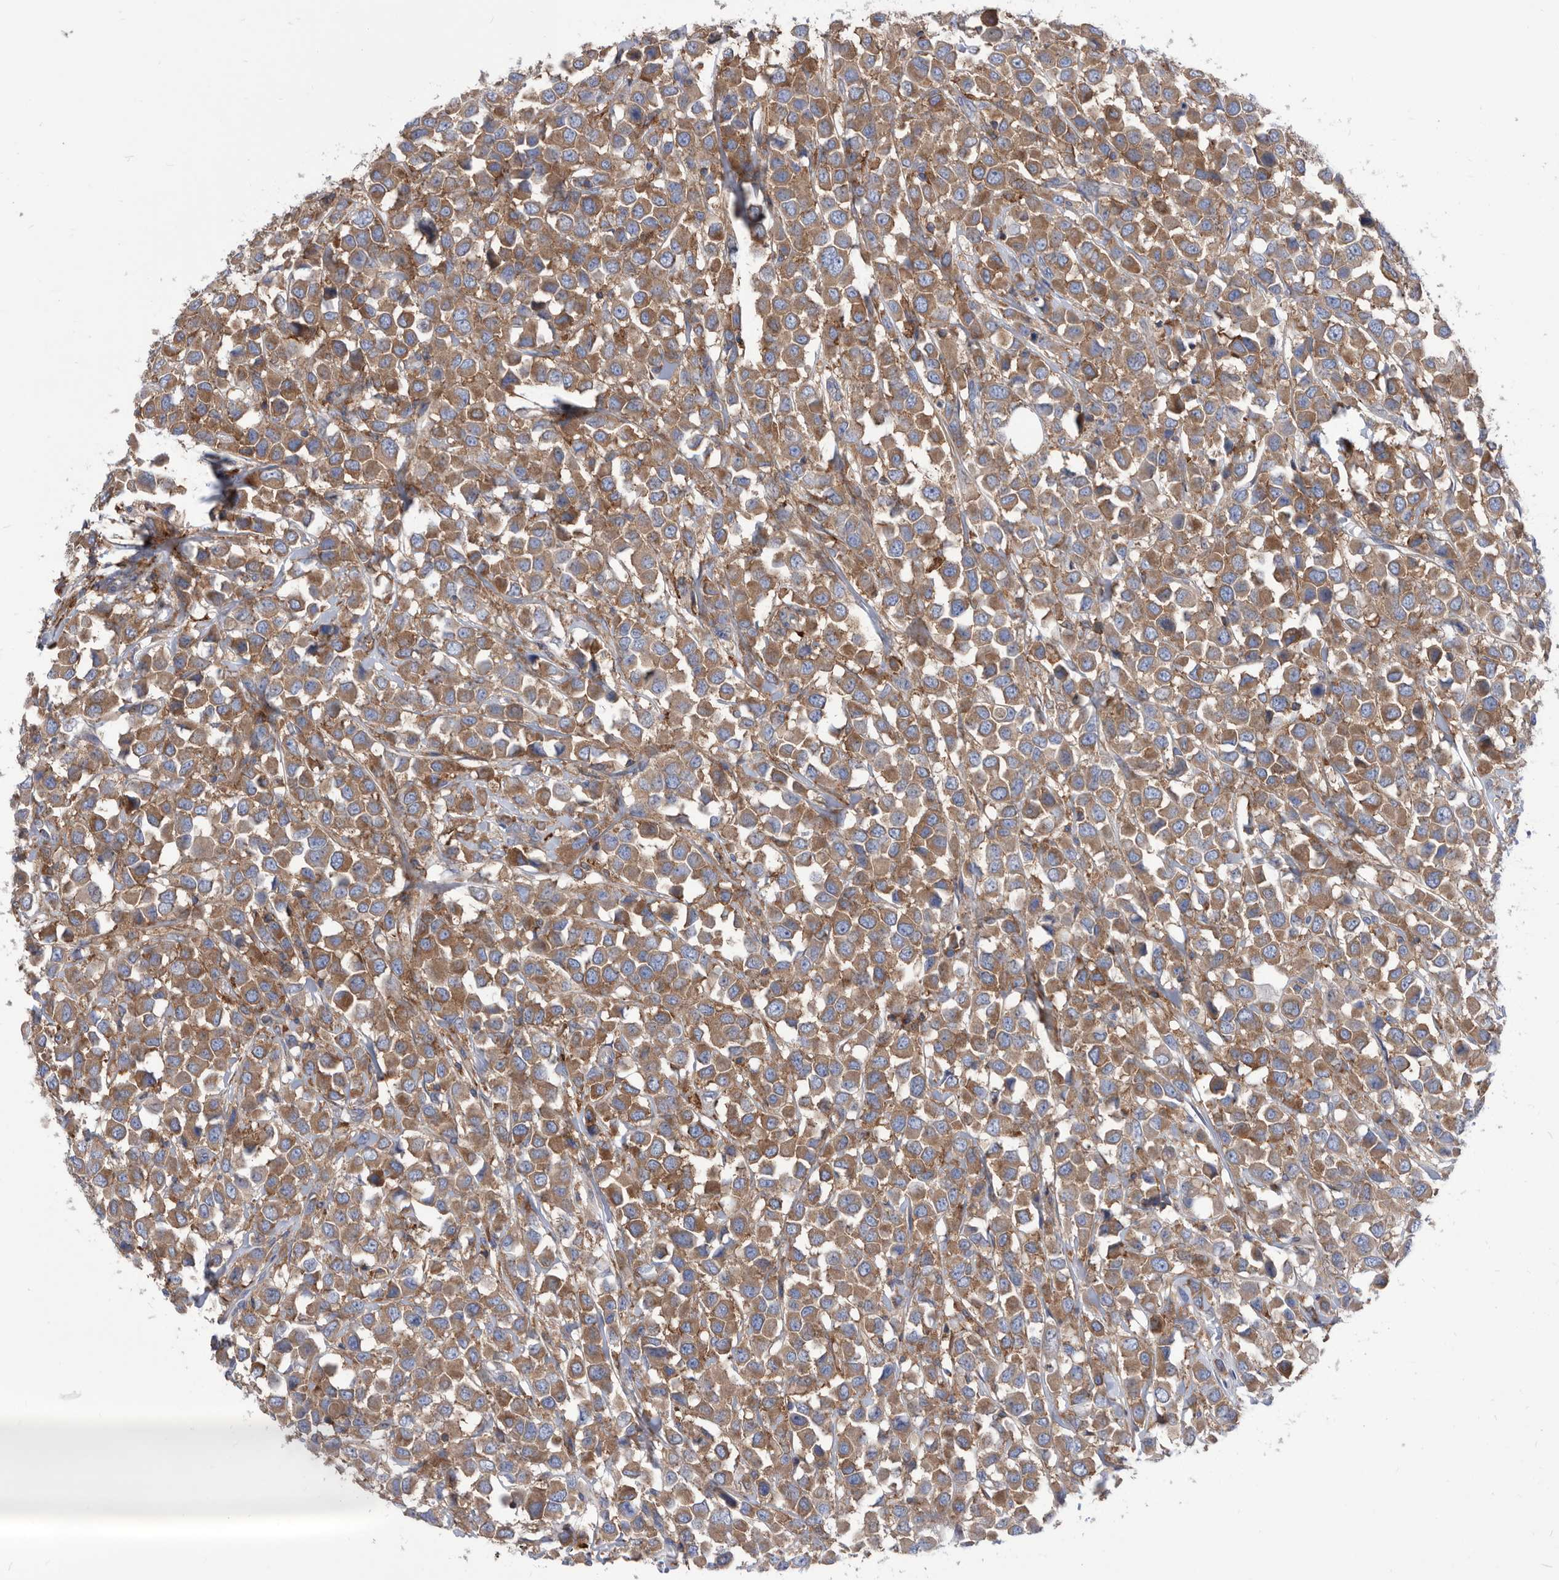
{"staining": {"intensity": "moderate", "quantity": ">75%", "location": "cytoplasmic/membranous"}, "tissue": "breast cancer", "cell_type": "Tumor cells", "image_type": "cancer", "snomed": [{"axis": "morphology", "description": "Duct carcinoma"}, {"axis": "topography", "description": "Breast"}], "caption": "This histopathology image demonstrates breast cancer stained with immunohistochemistry to label a protein in brown. The cytoplasmic/membranous of tumor cells show moderate positivity for the protein. Nuclei are counter-stained blue.", "gene": "SMG7", "patient": {"sex": "female", "age": 61}}